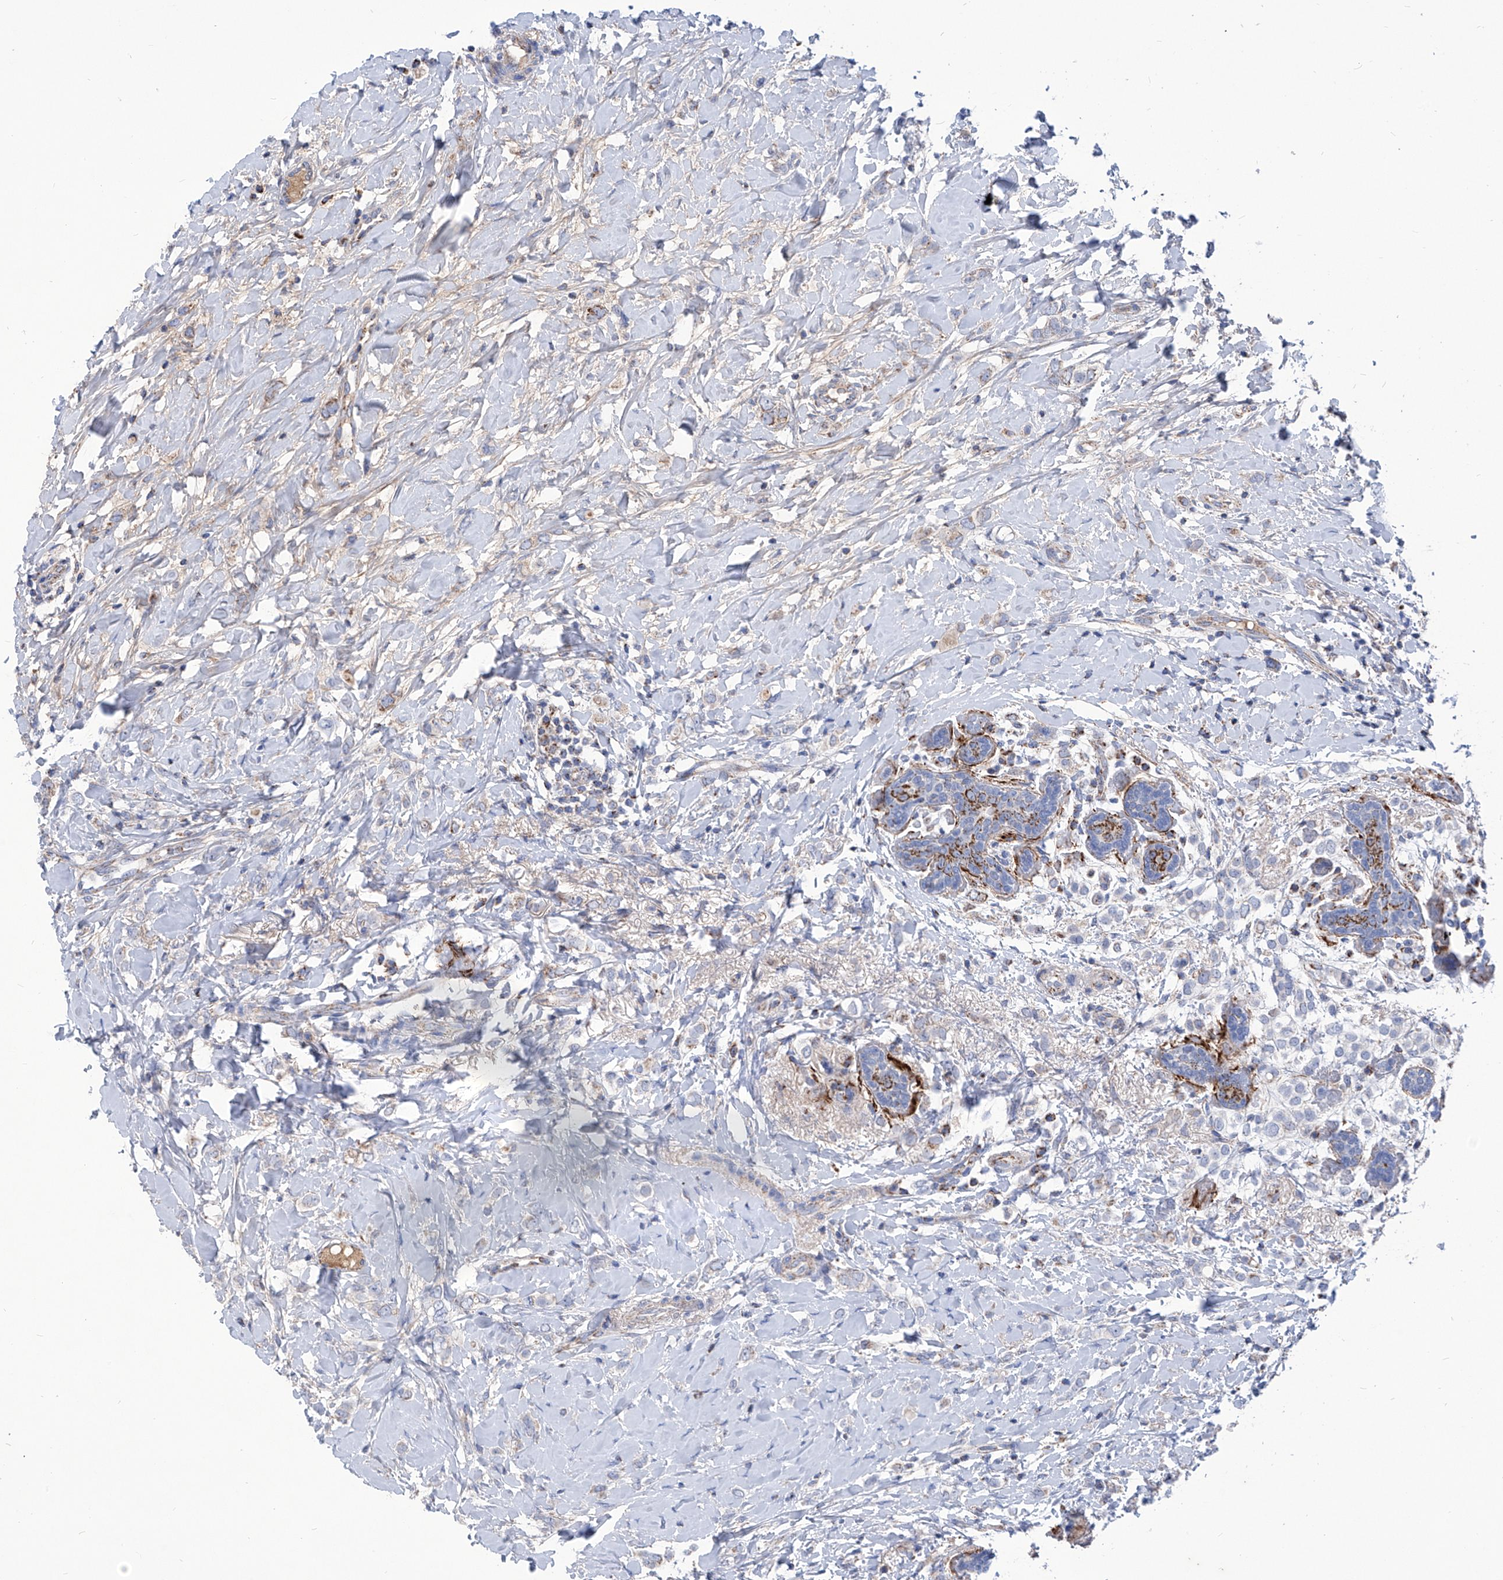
{"staining": {"intensity": "negative", "quantity": "none", "location": "none"}, "tissue": "breast cancer", "cell_type": "Tumor cells", "image_type": "cancer", "snomed": [{"axis": "morphology", "description": "Normal tissue, NOS"}, {"axis": "morphology", "description": "Lobular carcinoma"}, {"axis": "topography", "description": "Breast"}], "caption": "IHC of lobular carcinoma (breast) shows no expression in tumor cells.", "gene": "SRBD1", "patient": {"sex": "female", "age": 47}}